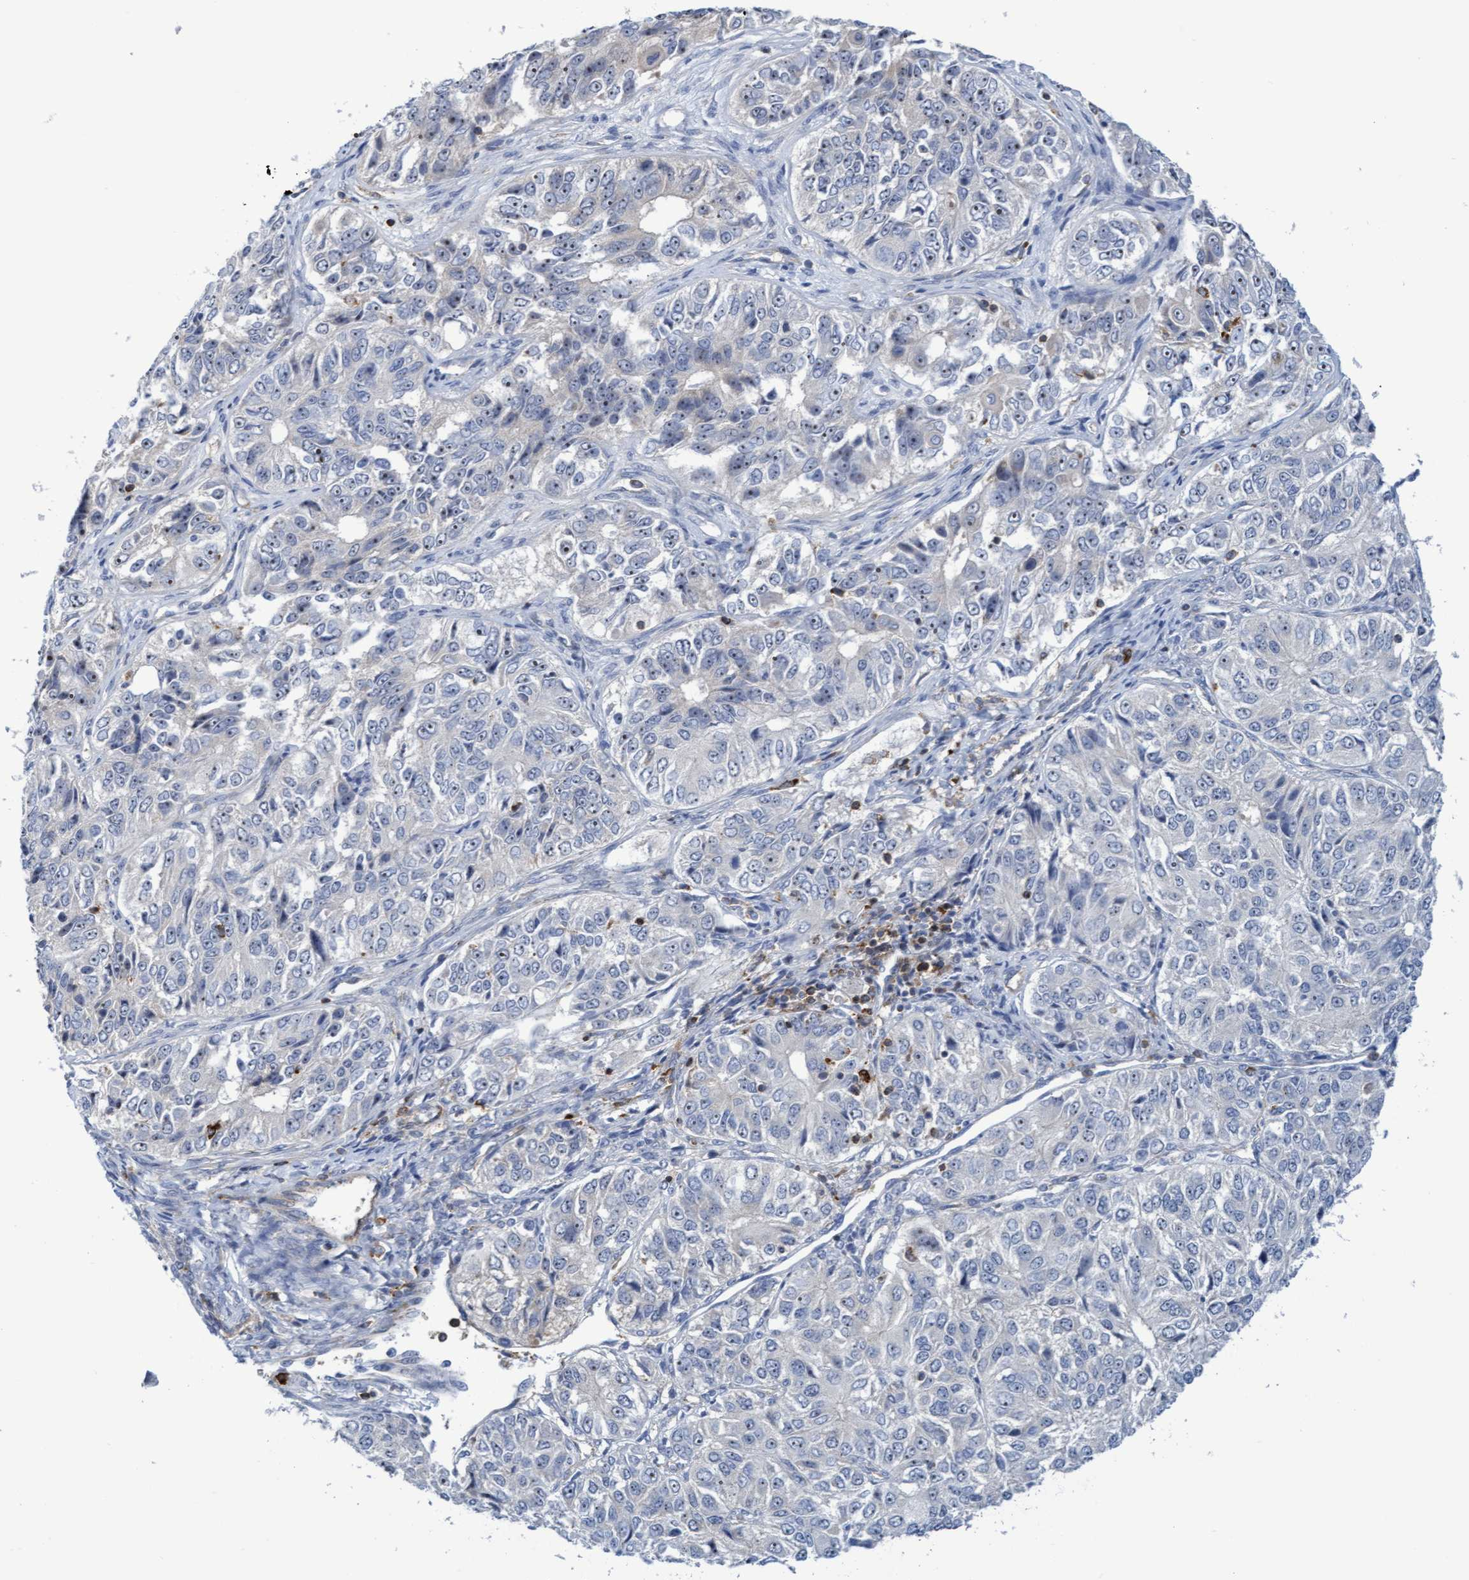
{"staining": {"intensity": "negative", "quantity": "none", "location": "none"}, "tissue": "ovarian cancer", "cell_type": "Tumor cells", "image_type": "cancer", "snomed": [{"axis": "morphology", "description": "Carcinoma, endometroid"}, {"axis": "topography", "description": "Ovary"}], "caption": "Immunohistochemistry image of neoplastic tissue: ovarian cancer (endometroid carcinoma) stained with DAB (3,3'-diaminobenzidine) displays no significant protein expression in tumor cells.", "gene": "FNBP1", "patient": {"sex": "female", "age": 51}}